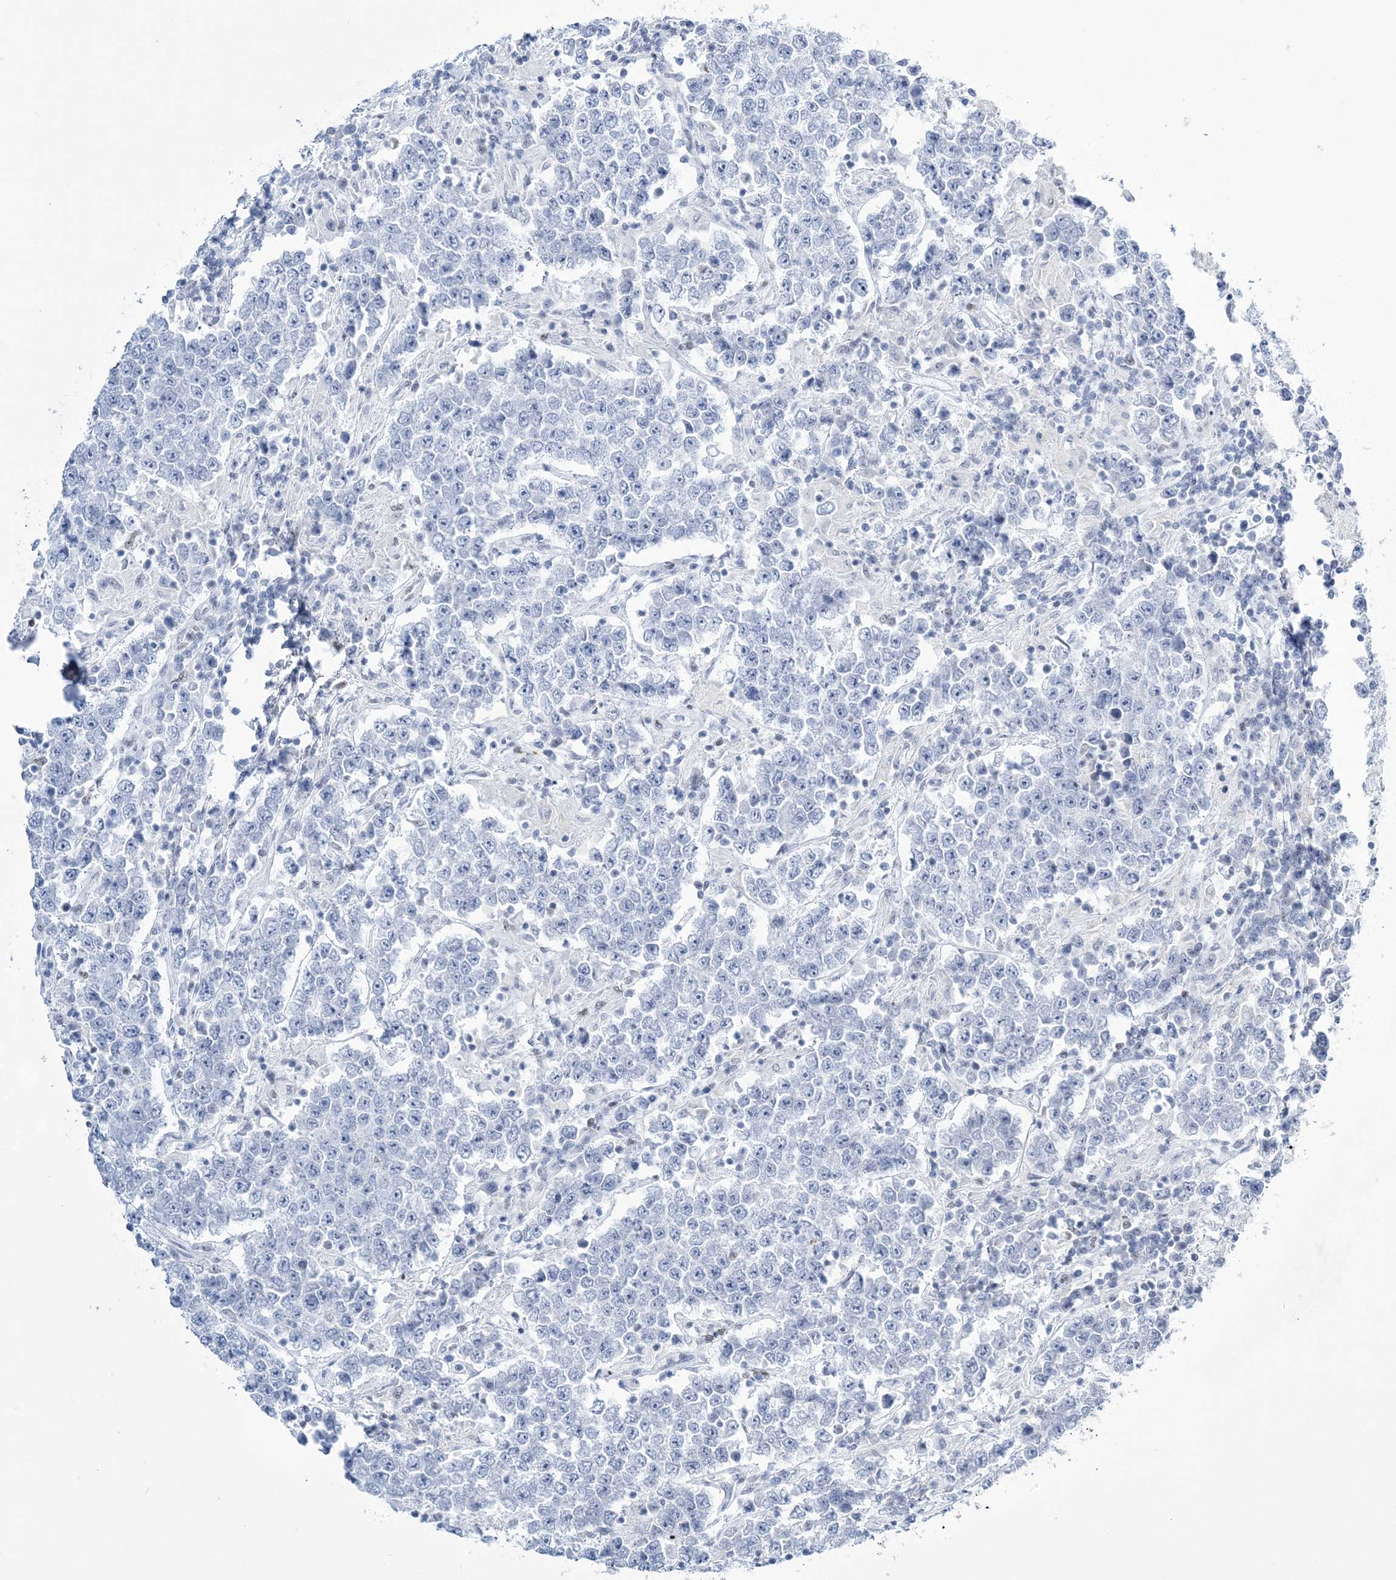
{"staining": {"intensity": "negative", "quantity": "none", "location": "none"}, "tissue": "testis cancer", "cell_type": "Tumor cells", "image_type": "cancer", "snomed": [{"axis": "morphology", "description": "Normal tissue, NOS"}, {"axis": "morphology", "description": "Urothelial carcinoma, High grade"}, {"axis": "morphology", "description": "Seminoma, NOS"}, {"axis": "morphology", "description": "Carcinoma, Embryonal, NOS"}, {"axis": "topography", "description": "Urinary bladder"}, {"axis": "topography", "description": "Testis"}], "caption": "Immunohistochemical staining of urothelial carcinoma (high-grade) (testis) displays no significant expression in tumor cells.", "gene": "ZBTB7A", "patient": {"sex": "male", "age": 41}}